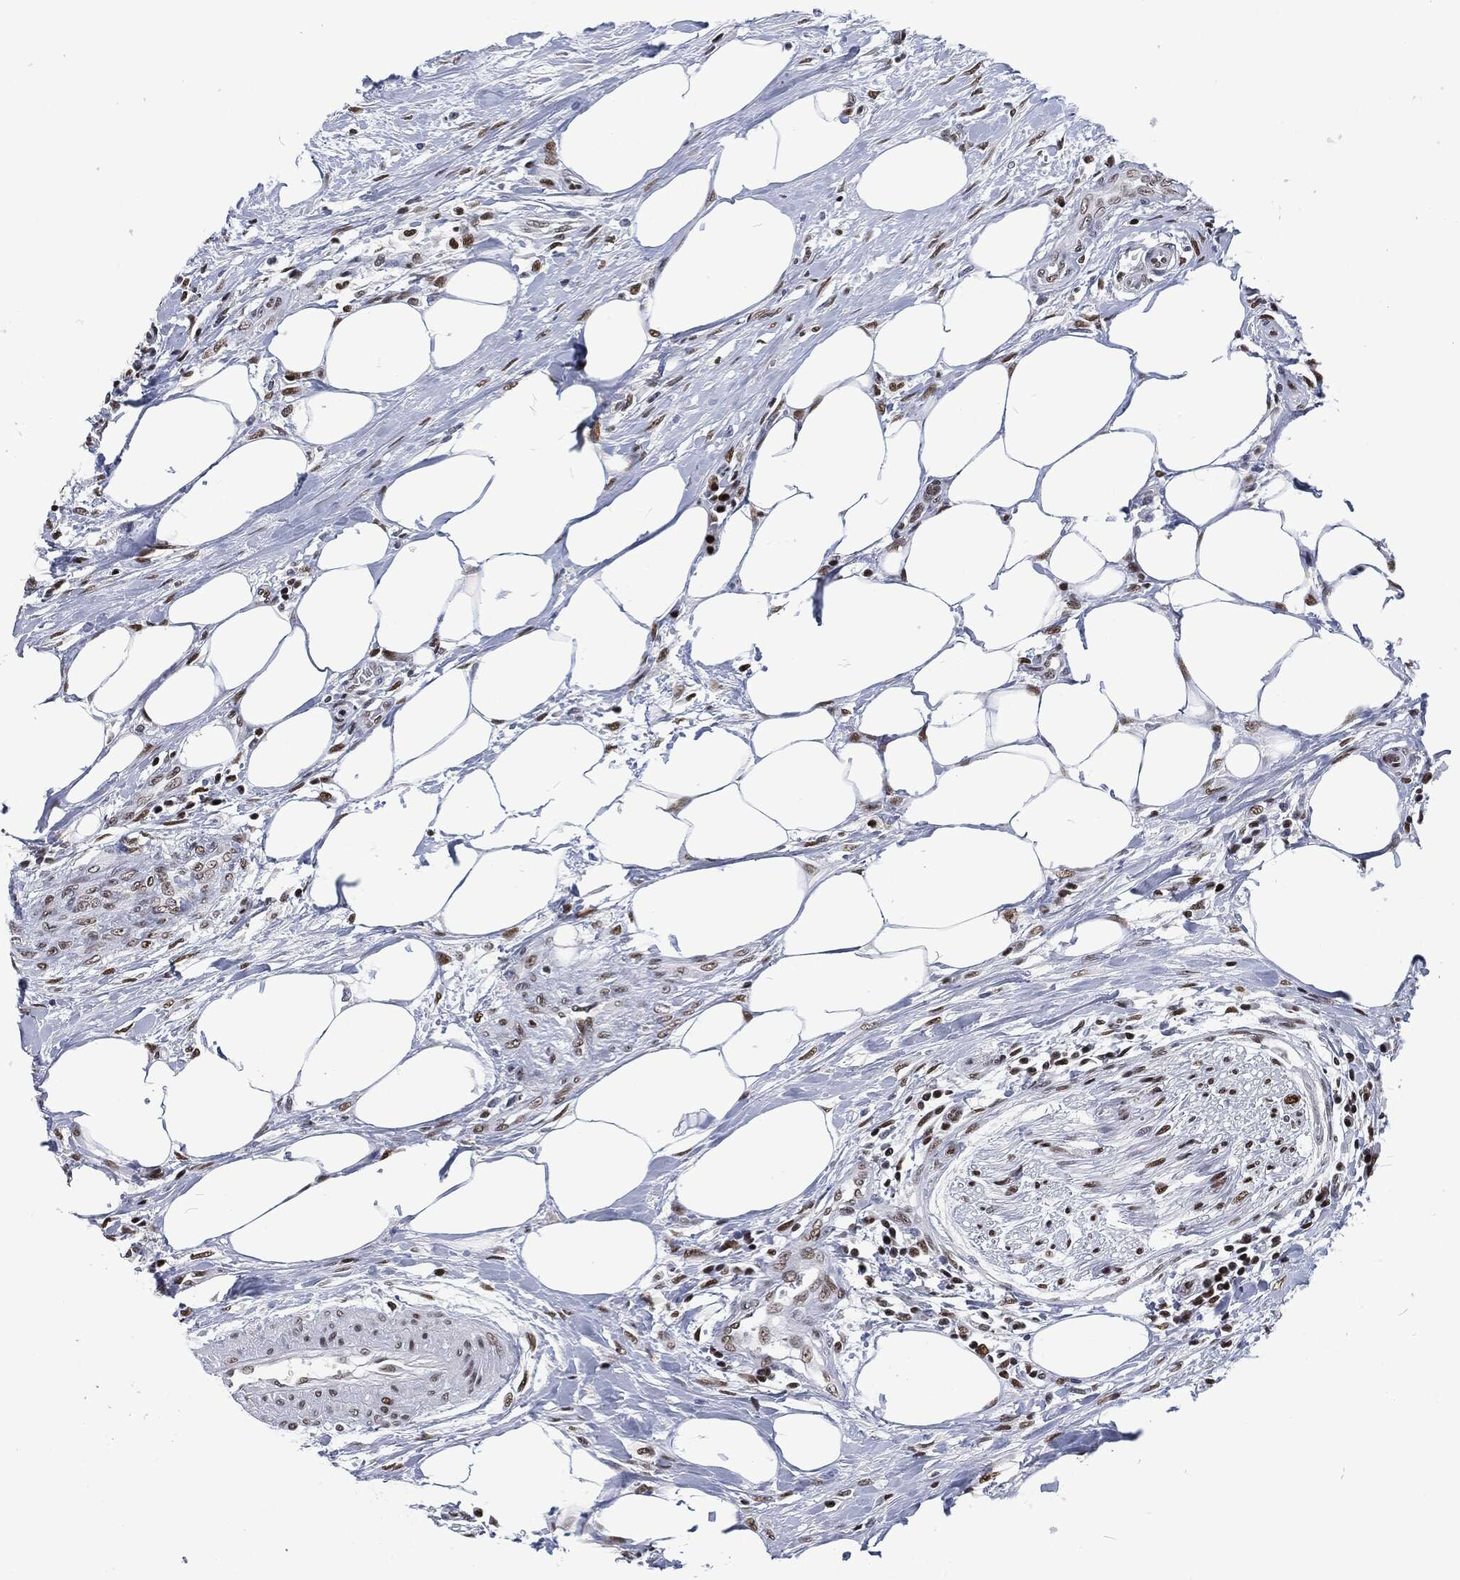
{"staining": {"intensity": "moderate", "quantity": "25%-75%", "location": "nuclear"}, "tissue": "urothelial cancer", "cell_type": "Tumor cells", "image_type": "cancer", "snomed": [{"axis": "morphology", "description": "Urothelial carcinoma, High grade"}, {"axis": "topography", "description": "Urinary bladder"}], "caption": "A brown stain shows moderate nuclear staining of a protein in high-grade urothelial carcinoma tumor cells.", "gene": "DCPS", "patient": {"sex": "male", "age": 35}}